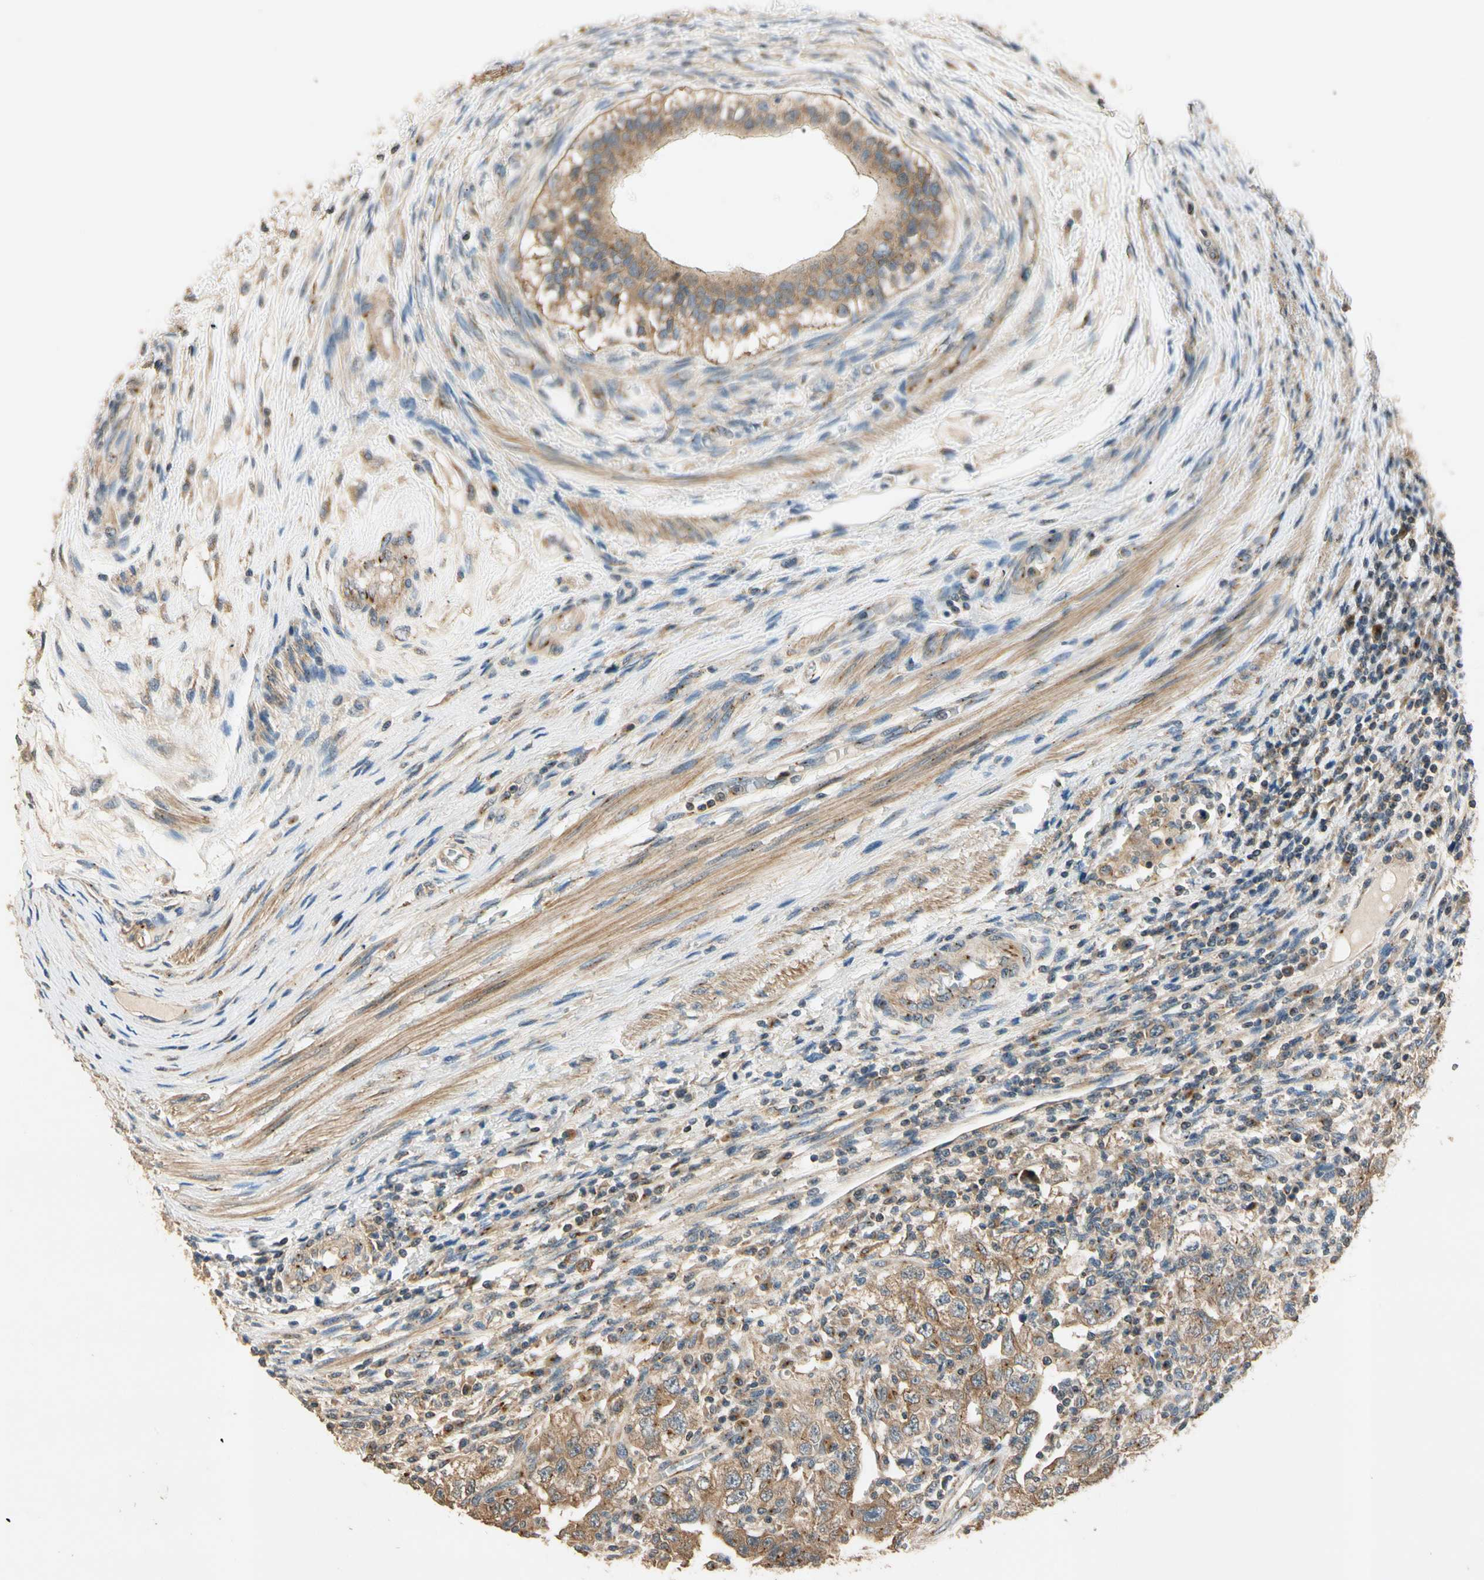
{"staining": {"intensity": "moderate", "quantity": ">75%", "location": "cytoplasmic/membranous"}, "tissue": "testis cancer", "cell_type": "Tumor cells", "image_type": "cancer", "snomed": [{"axis": "morphology", "description": "Carcinoma, Embryonal, NOS"}, {"axis": "topography", "description": "Testis"}], "caption": "A medium amount of moderate cytoplasmic/membranous staining is seen in about >75% of tumor cells in testis cancer tissue.", "gene": "AKAP9", "patient": {"sex": "male", "age": 26}}